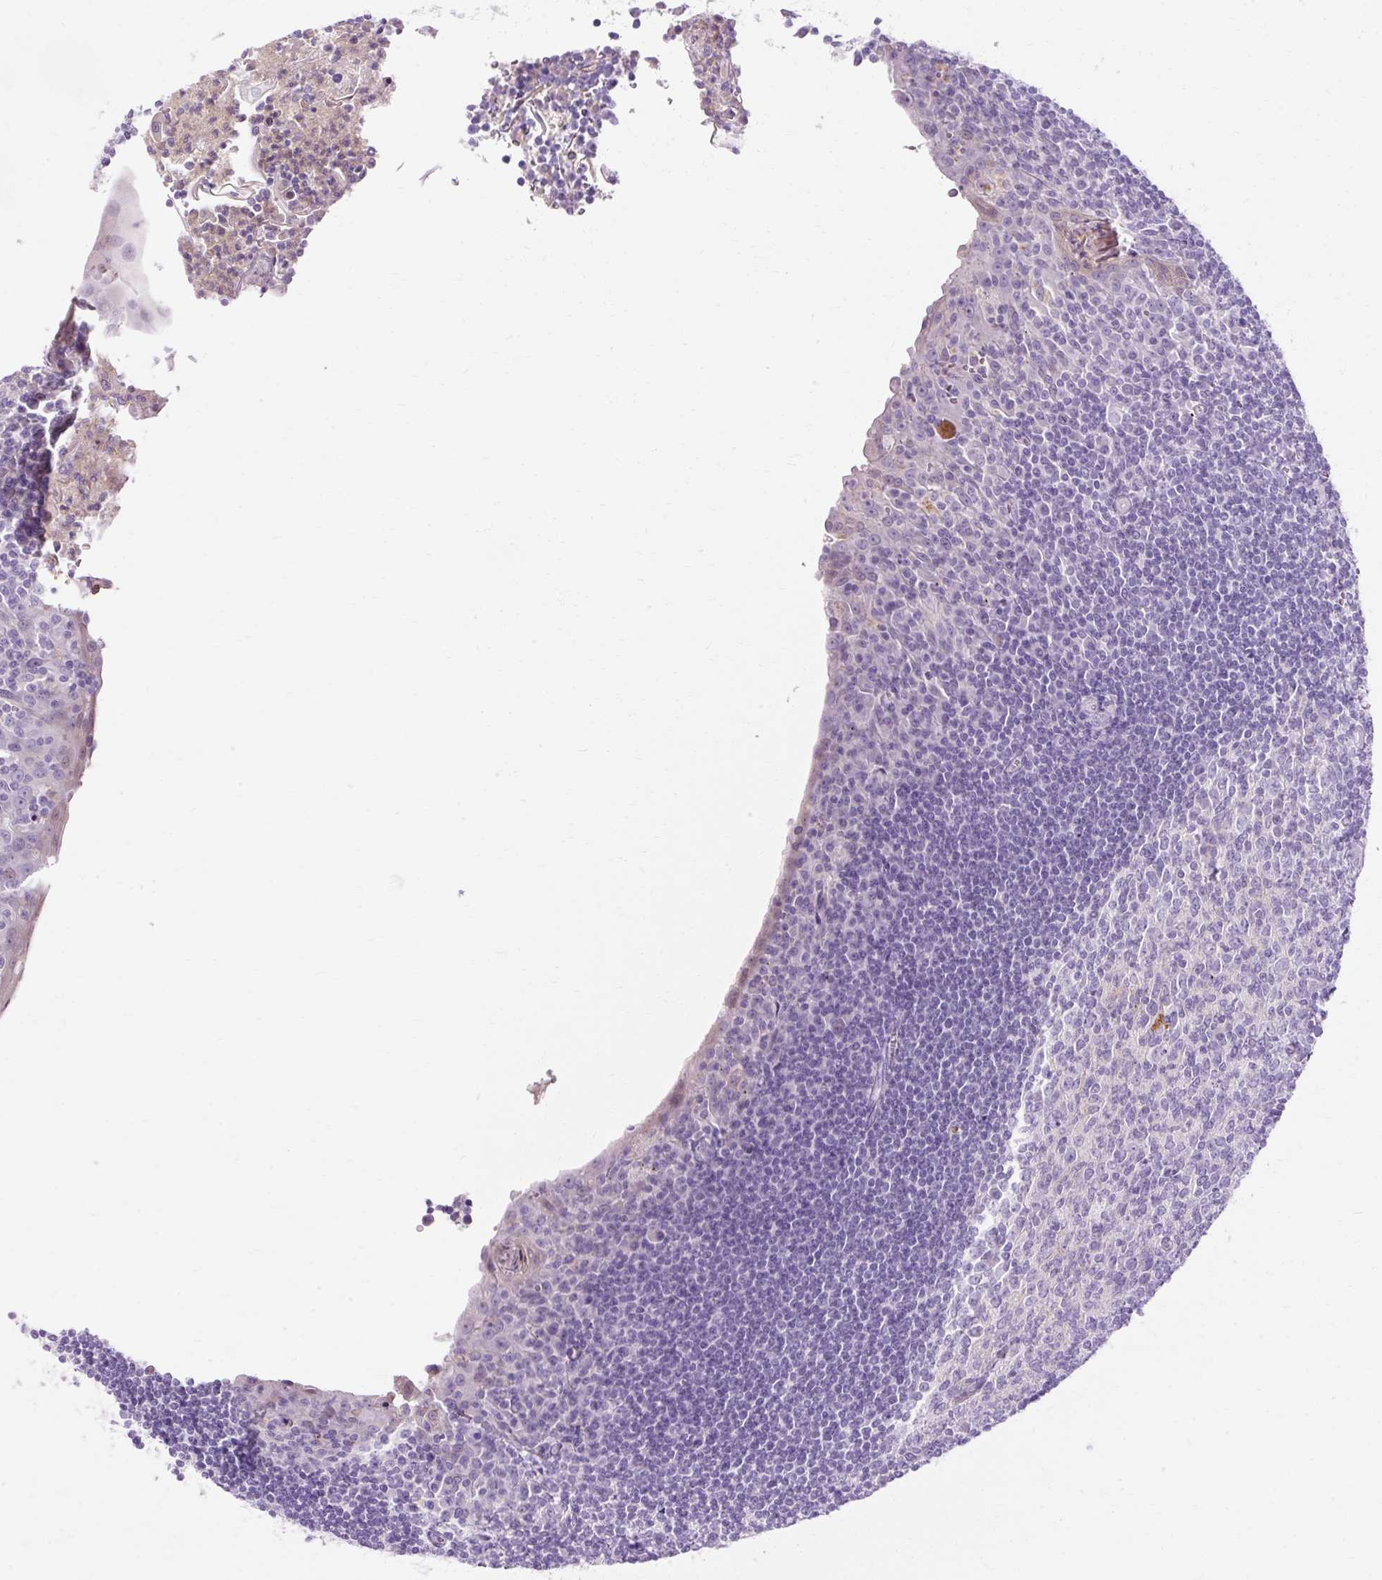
{"staining": {"intensity": "negative", "quantity": "none", "location": "none"}, "tissue": "tonsil", "cell_type": "Germinal center cells", "image_type": "normal", "snomed": [{"axis": "morphology", "description": "Normal tissue, NOS"}, {"axis": "topography", "description": "Tonsil"}], "caption": "IHC of unremarkable human tonsil reveals no staining in germinal center cells.", "gene": "HSD11B1", "patient": {"sex": "male", "age": 27}}